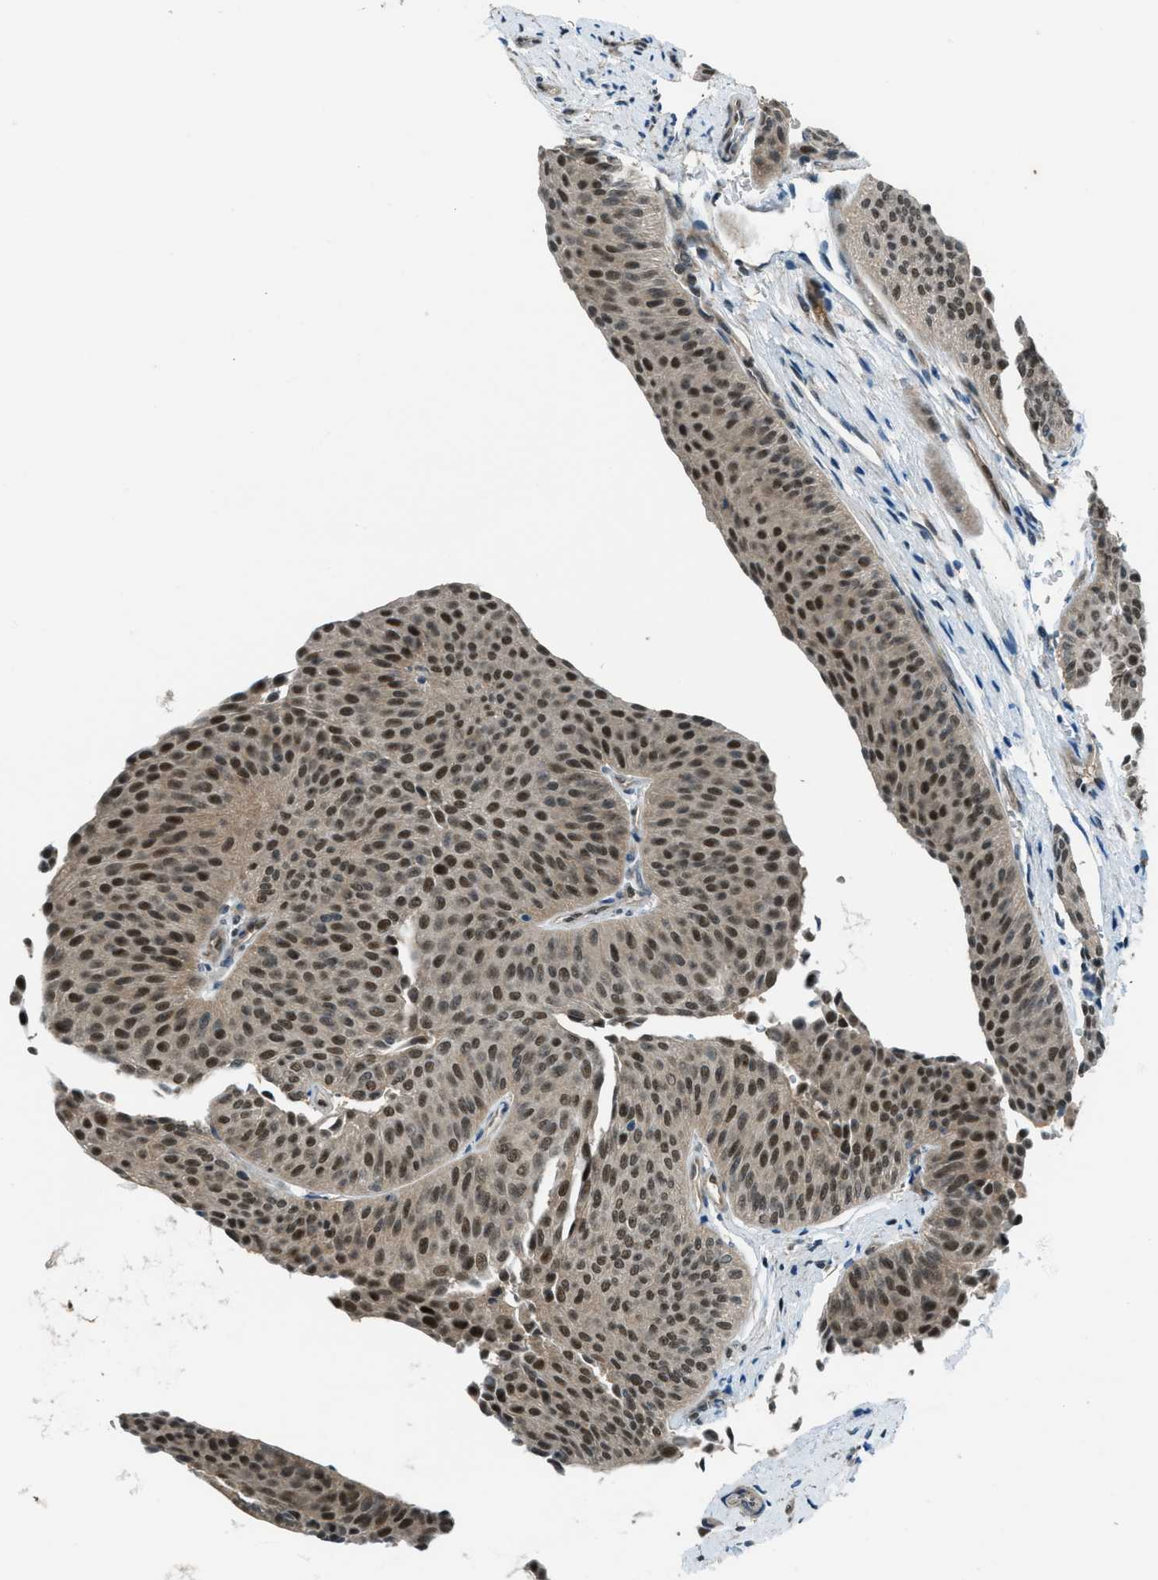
{"staining": {"intensity": "strong", "quantity": ">75%", "location": "nuclear"}, "tissue": "urothelial cancer", "cell_type": "Tumor cells", "image_type": "cancer", "snomed": [{"axis": "morphology", "description": "Urothelial carcinoma, Low grade"}, {"axis": "topography", "description": "Urinary bladder"}], "caption": "Low-grade urothelial carcinoma was stained to show a protein in brown. There is high levels of strong nuclear expression in approximately >75% of tumor cells.", "gene": "NPEPL1", "patient": {"sex": "female", "age": 60}}